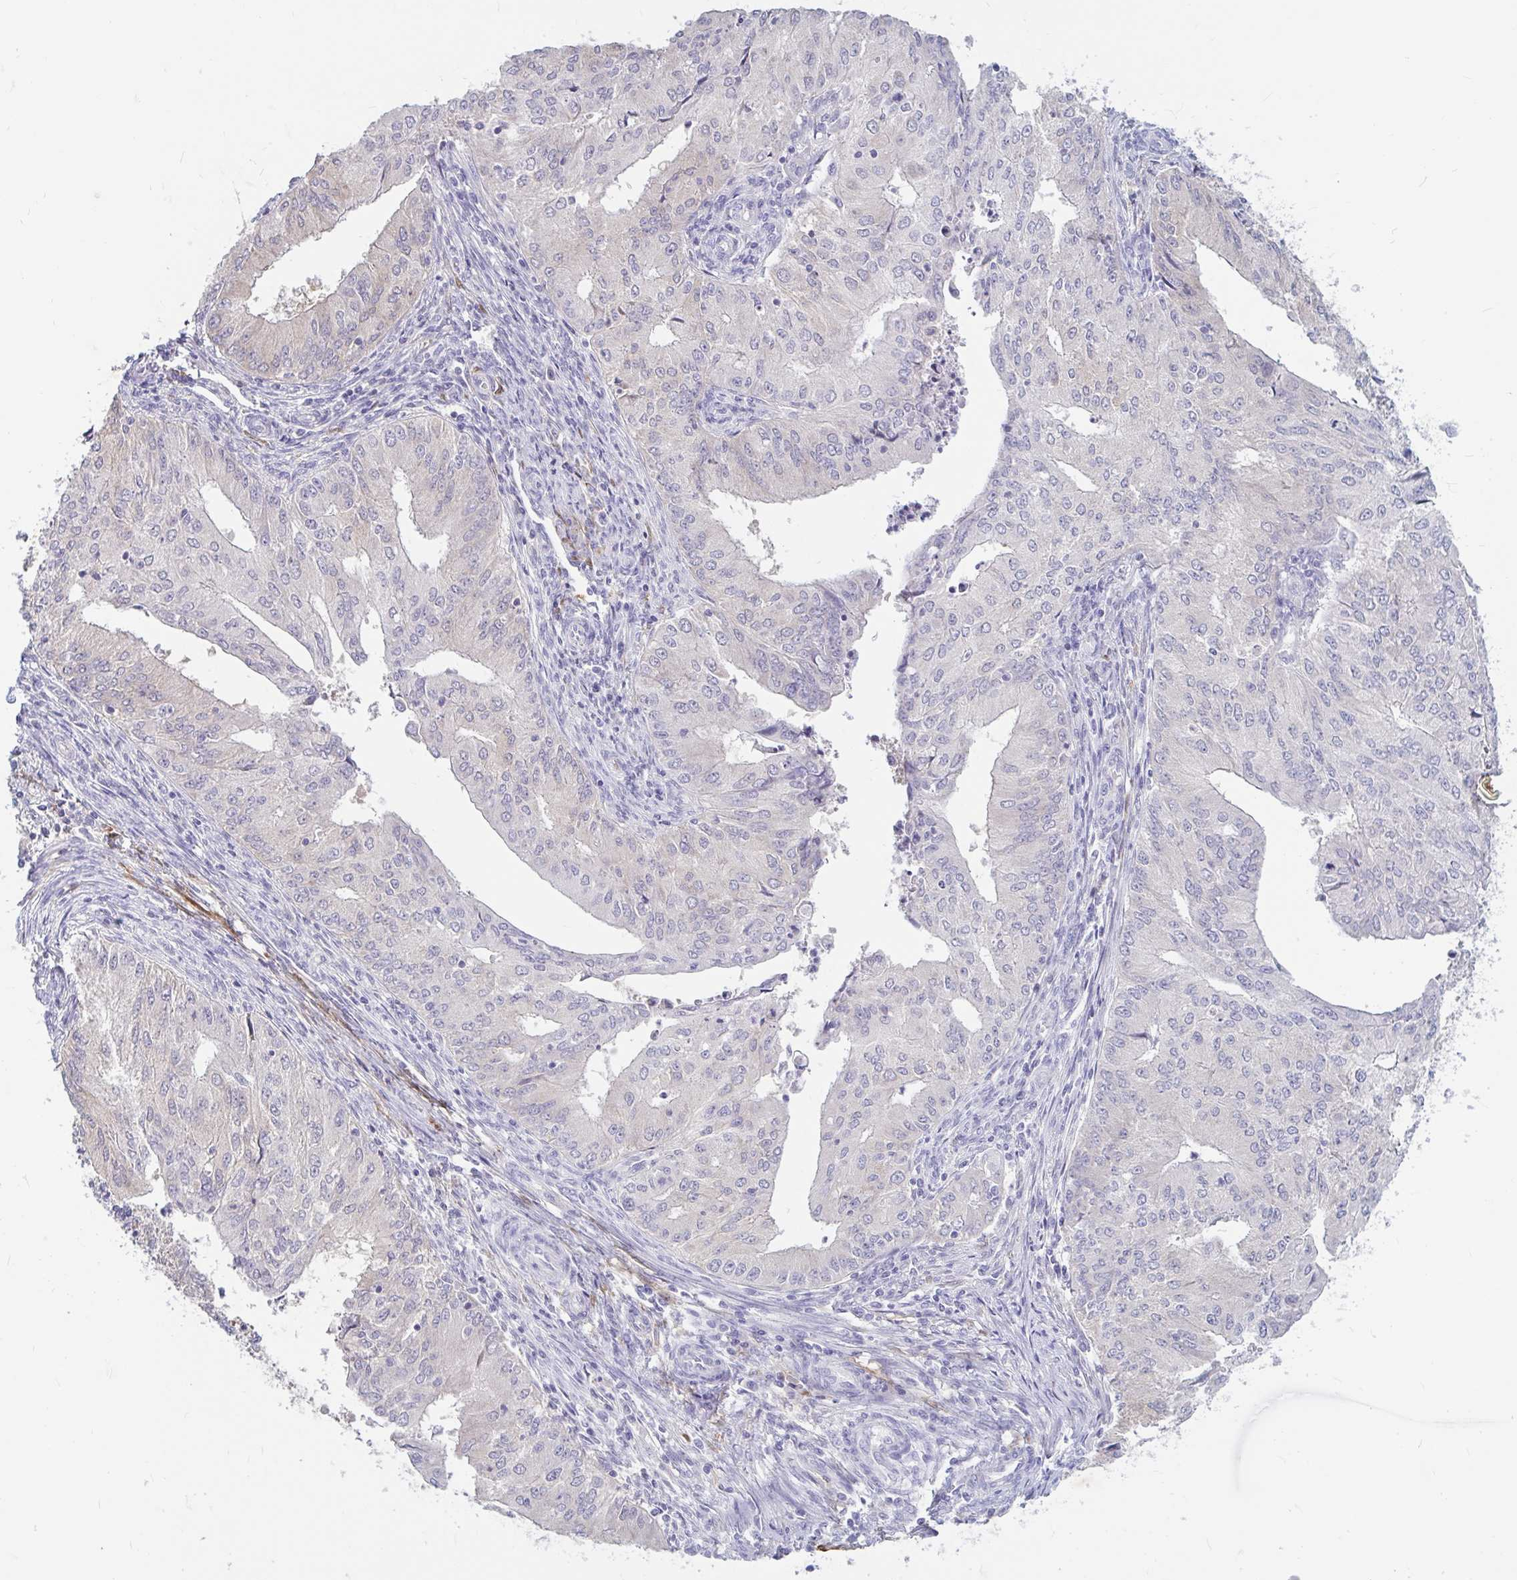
{"staining": {"intensity": "negative", "quantity": "none", "location": "none"}, "tissue": "endometrial cancer", "cell_type": "Tumor cells", "image_type": "cancer", "snomed": [{"axis": "morphology", "description": "Adenocarcinoma, NOS"}, {"axis": "topography", "description": "Endometrium"}], "caption": "Endometrial cancer (adenocarcinoma) was stained to show a protein in brown. There is no significant staining in tumor cells.", "gene": "ADH1A", "patient": {"sex": "female", "age": 50}}